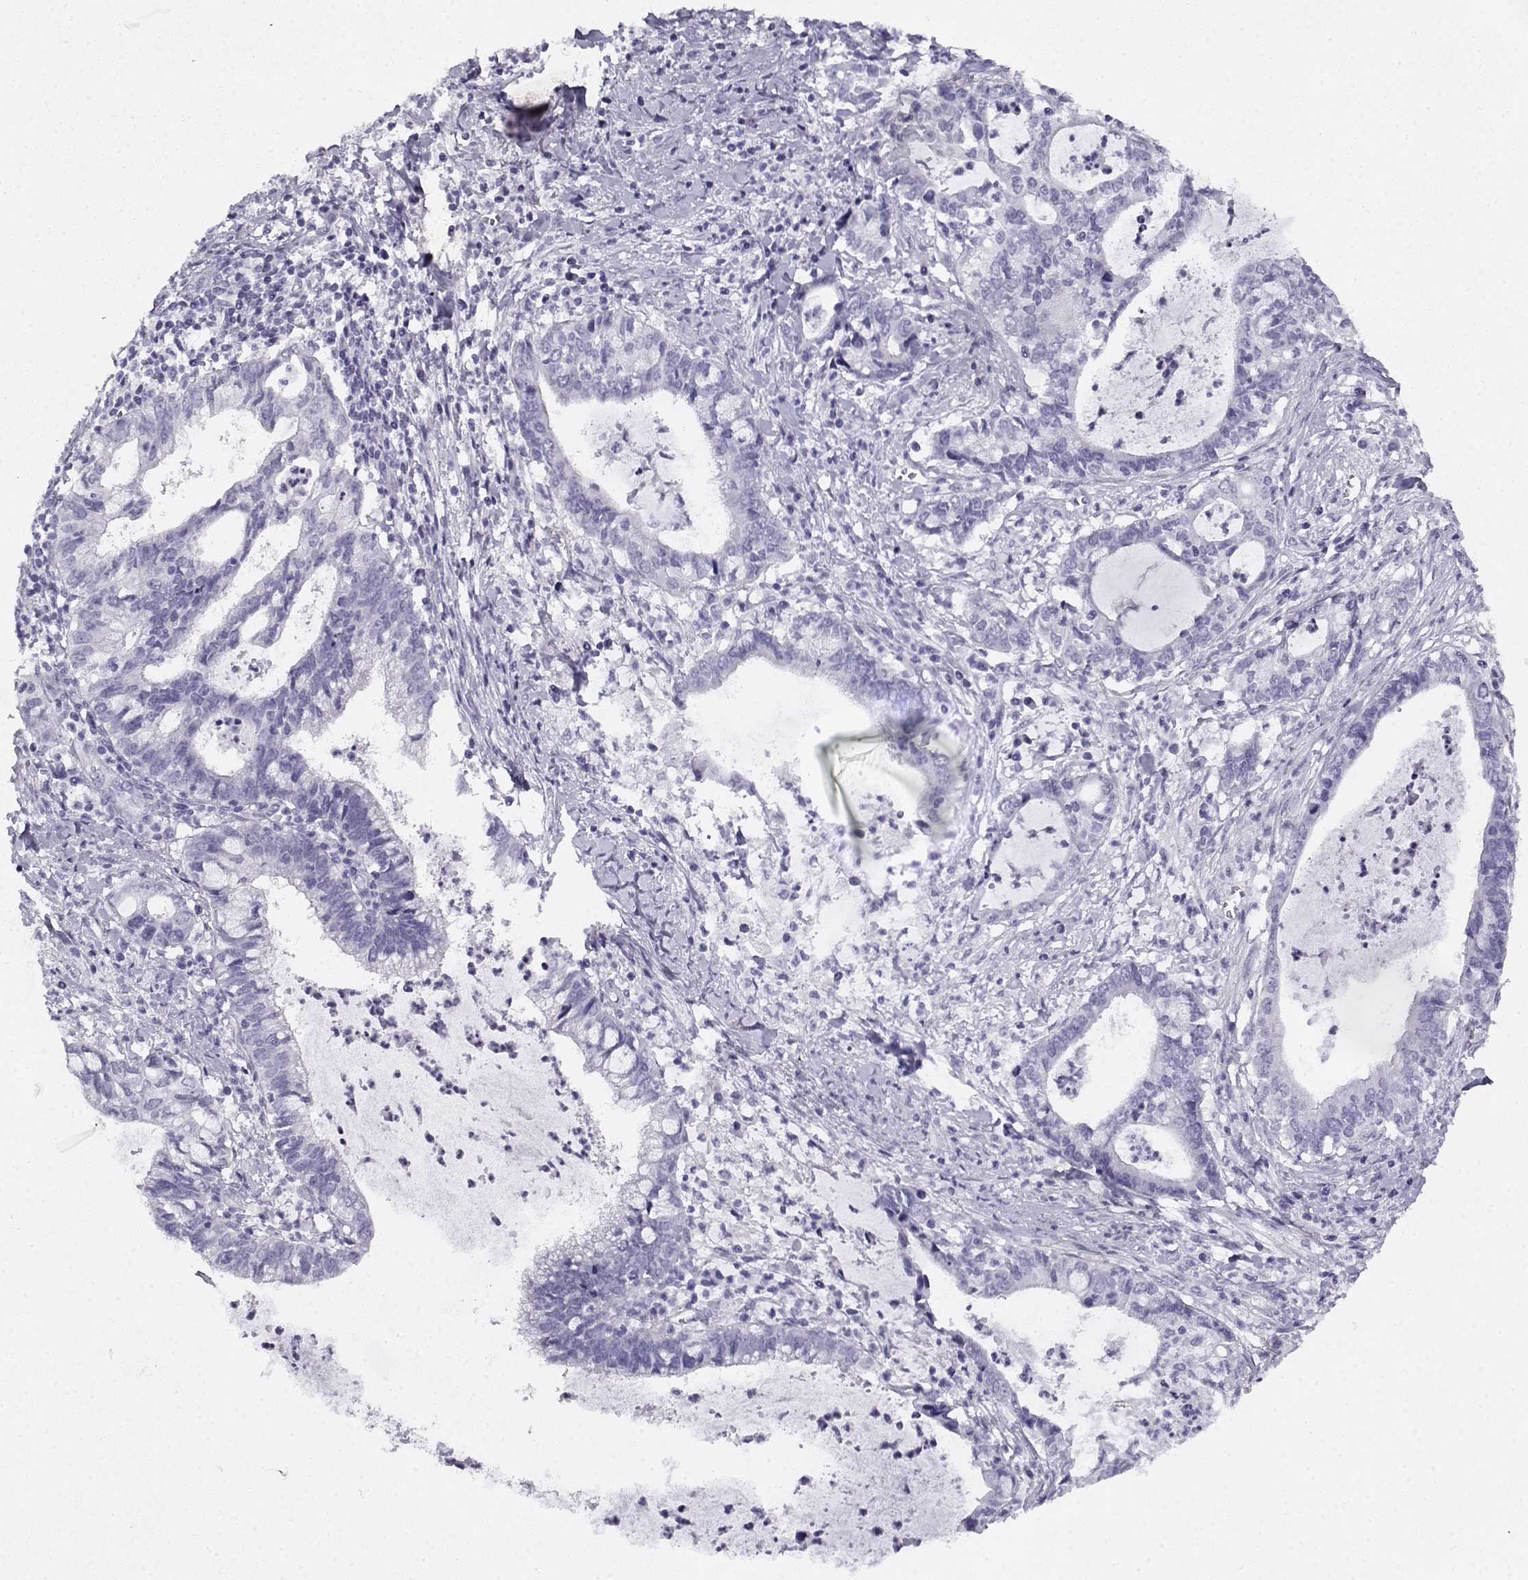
{"staining": {"intensity": "negative", "quantity": "none", "location": "none"}, "tissue": "cervical cancer", "cell_type": "Tumor cells", "image_type": "cancer", "snomed": [{"axis": "morphology", "description": "Adenocarcinoma, NOS"}, {"axis": "topography", "description": "Cervix"}], "caption": "An IHC image of adenocarcinoma (cervical) is shown. There is no staining in tumor cells of adenocarcinoma (cervical). (DAB (3,3'-diaminobenzidine) IHC with hematoxylin counter stain).", "gene": "CABS1", "patient": {"sex": "female", "age": 42}}